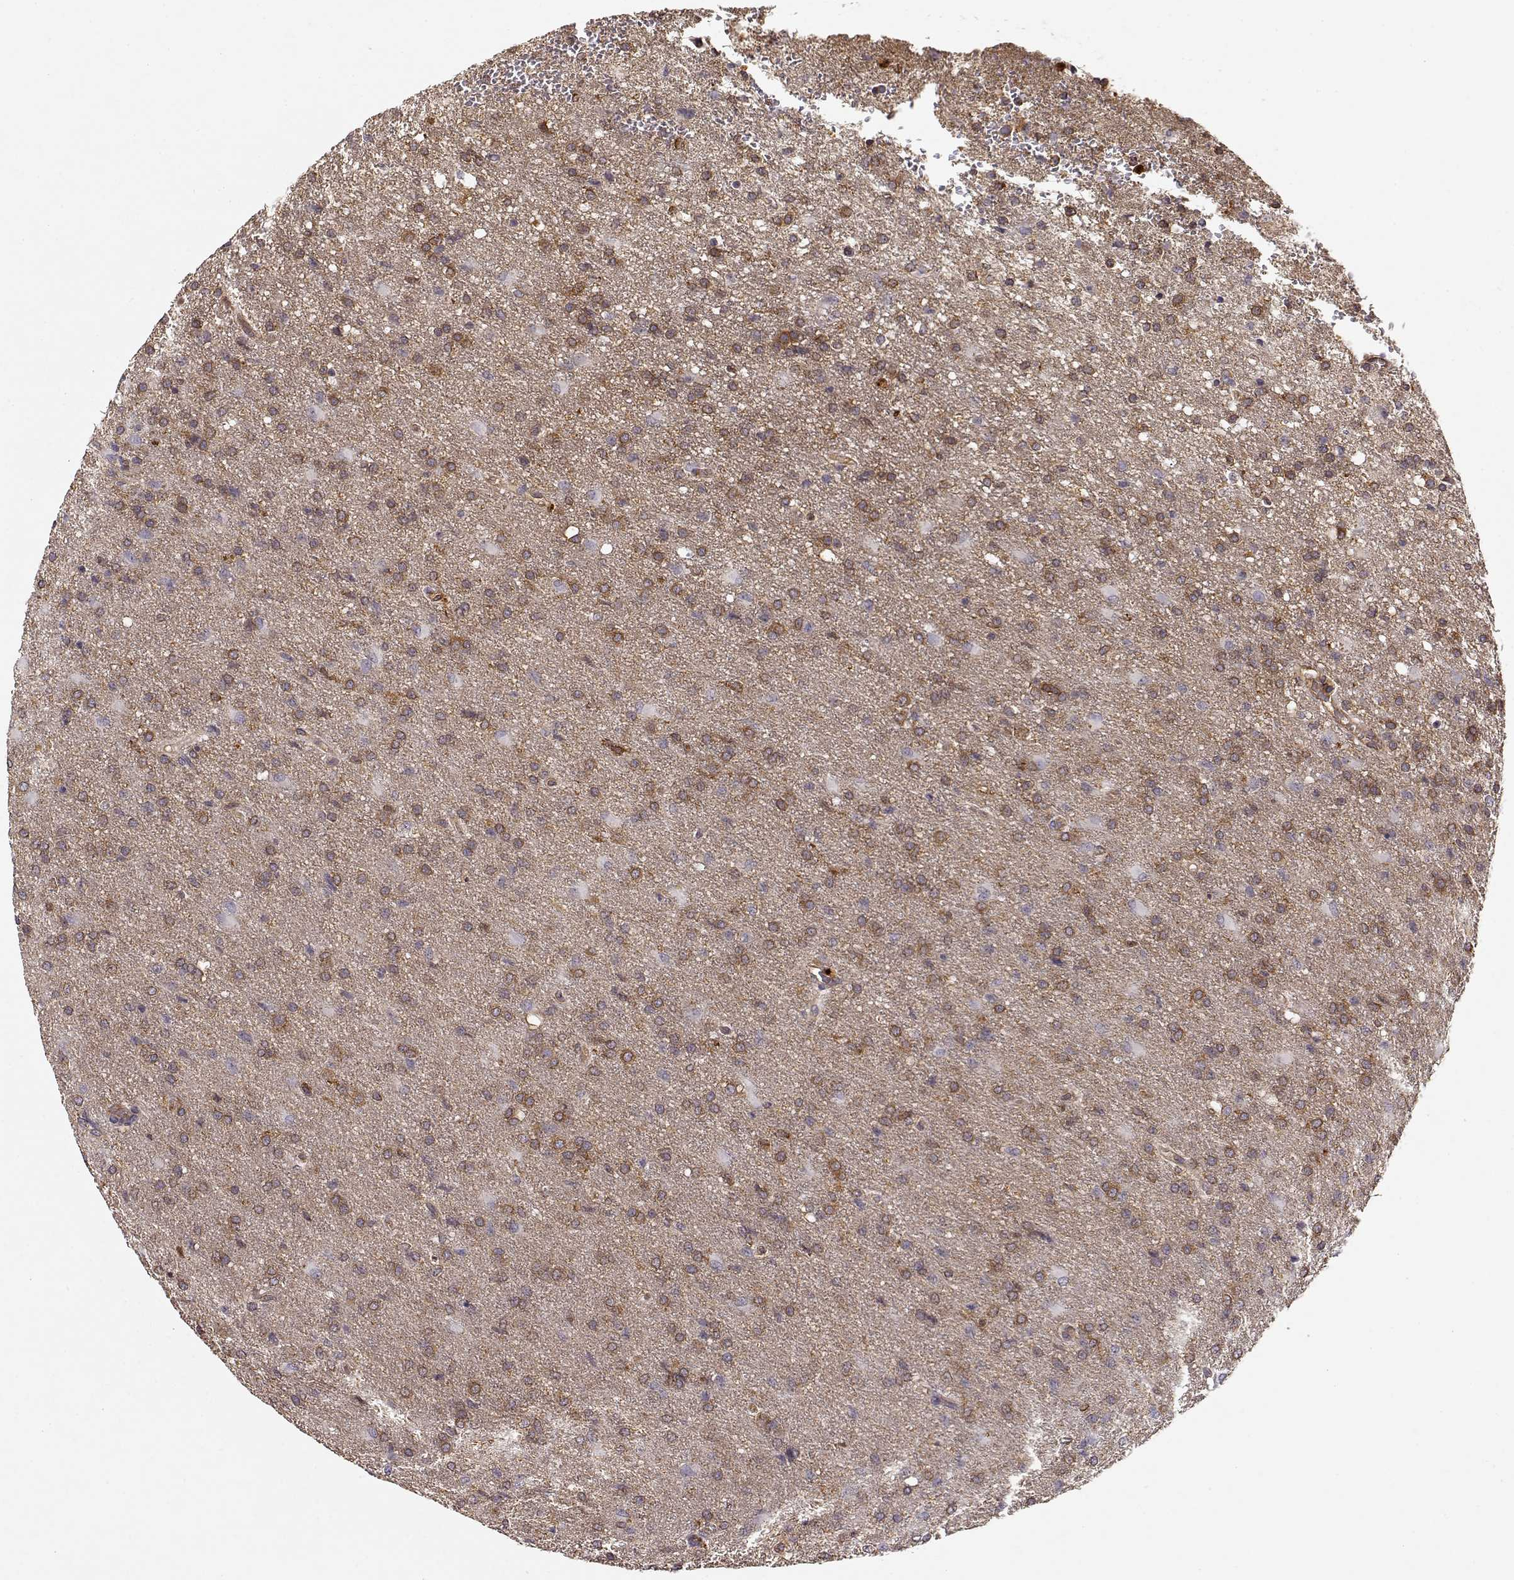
{"staining": {"intensity": "moderate", "quantity": ">75%", "location": "cytoplasmic/membranous"}, "tissue": "glioma", "cell_type": "Tumor cells", "image_type": "cancer", "snomed": [{"axis": "morphology", "description": "Glioma, malignant, High grade"}, {"axis": "topography", "description": "Brain"}], "caption": "Brown immunohistochemical staining in malignant glioma (high-grade) demonstrates moderate cytoplasmic/membranous positivity in approximately >75% of tumor cells.", "gene": "ARHGEF2", "patient": {"sex": "male", "age": 68}}